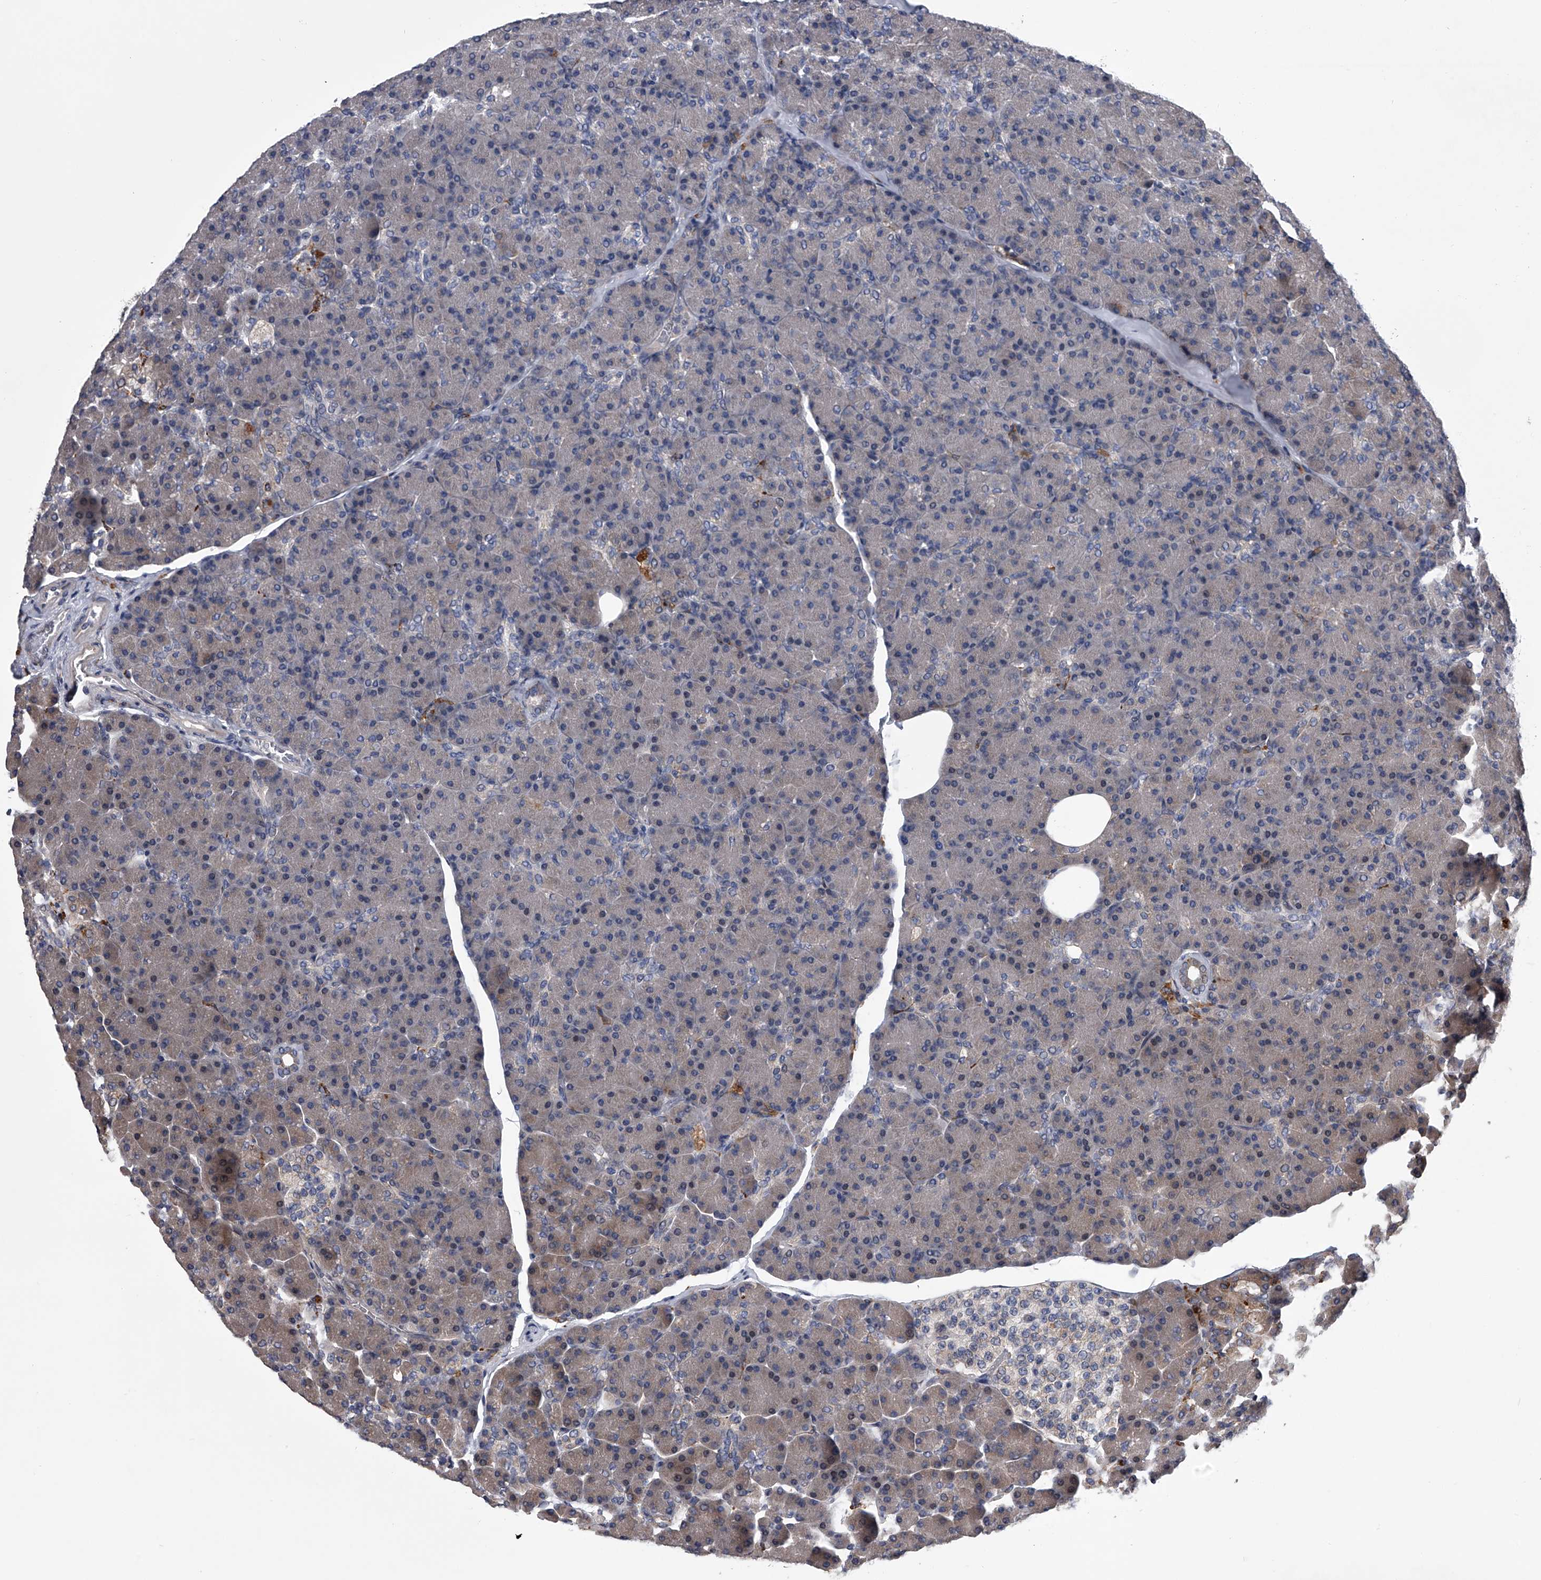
{"staining": {"intensity": "moderate", "quantity": "<25%", "location": "cytoplasmic/membranous"}, "tissue": "pancreas", "cell_type": "Exocrine glandular cells", "image_type": "normal", "snomed": [{"axis": "morphology", "description": "Normal tissue, NOS"}, {"axis": "topography", "description": "Pancreas"}], "caption": "Immunohistochemistry (IHC) histopathology image of unremarkable human pancreas stained for a protein (brown), which demonstrates low levels of moderate cytoplasmic/membranous staining in about <25% of exocrine glandular cells.", "gene": "TRIM8", "patient": {"sex": "female", "age": 43}}